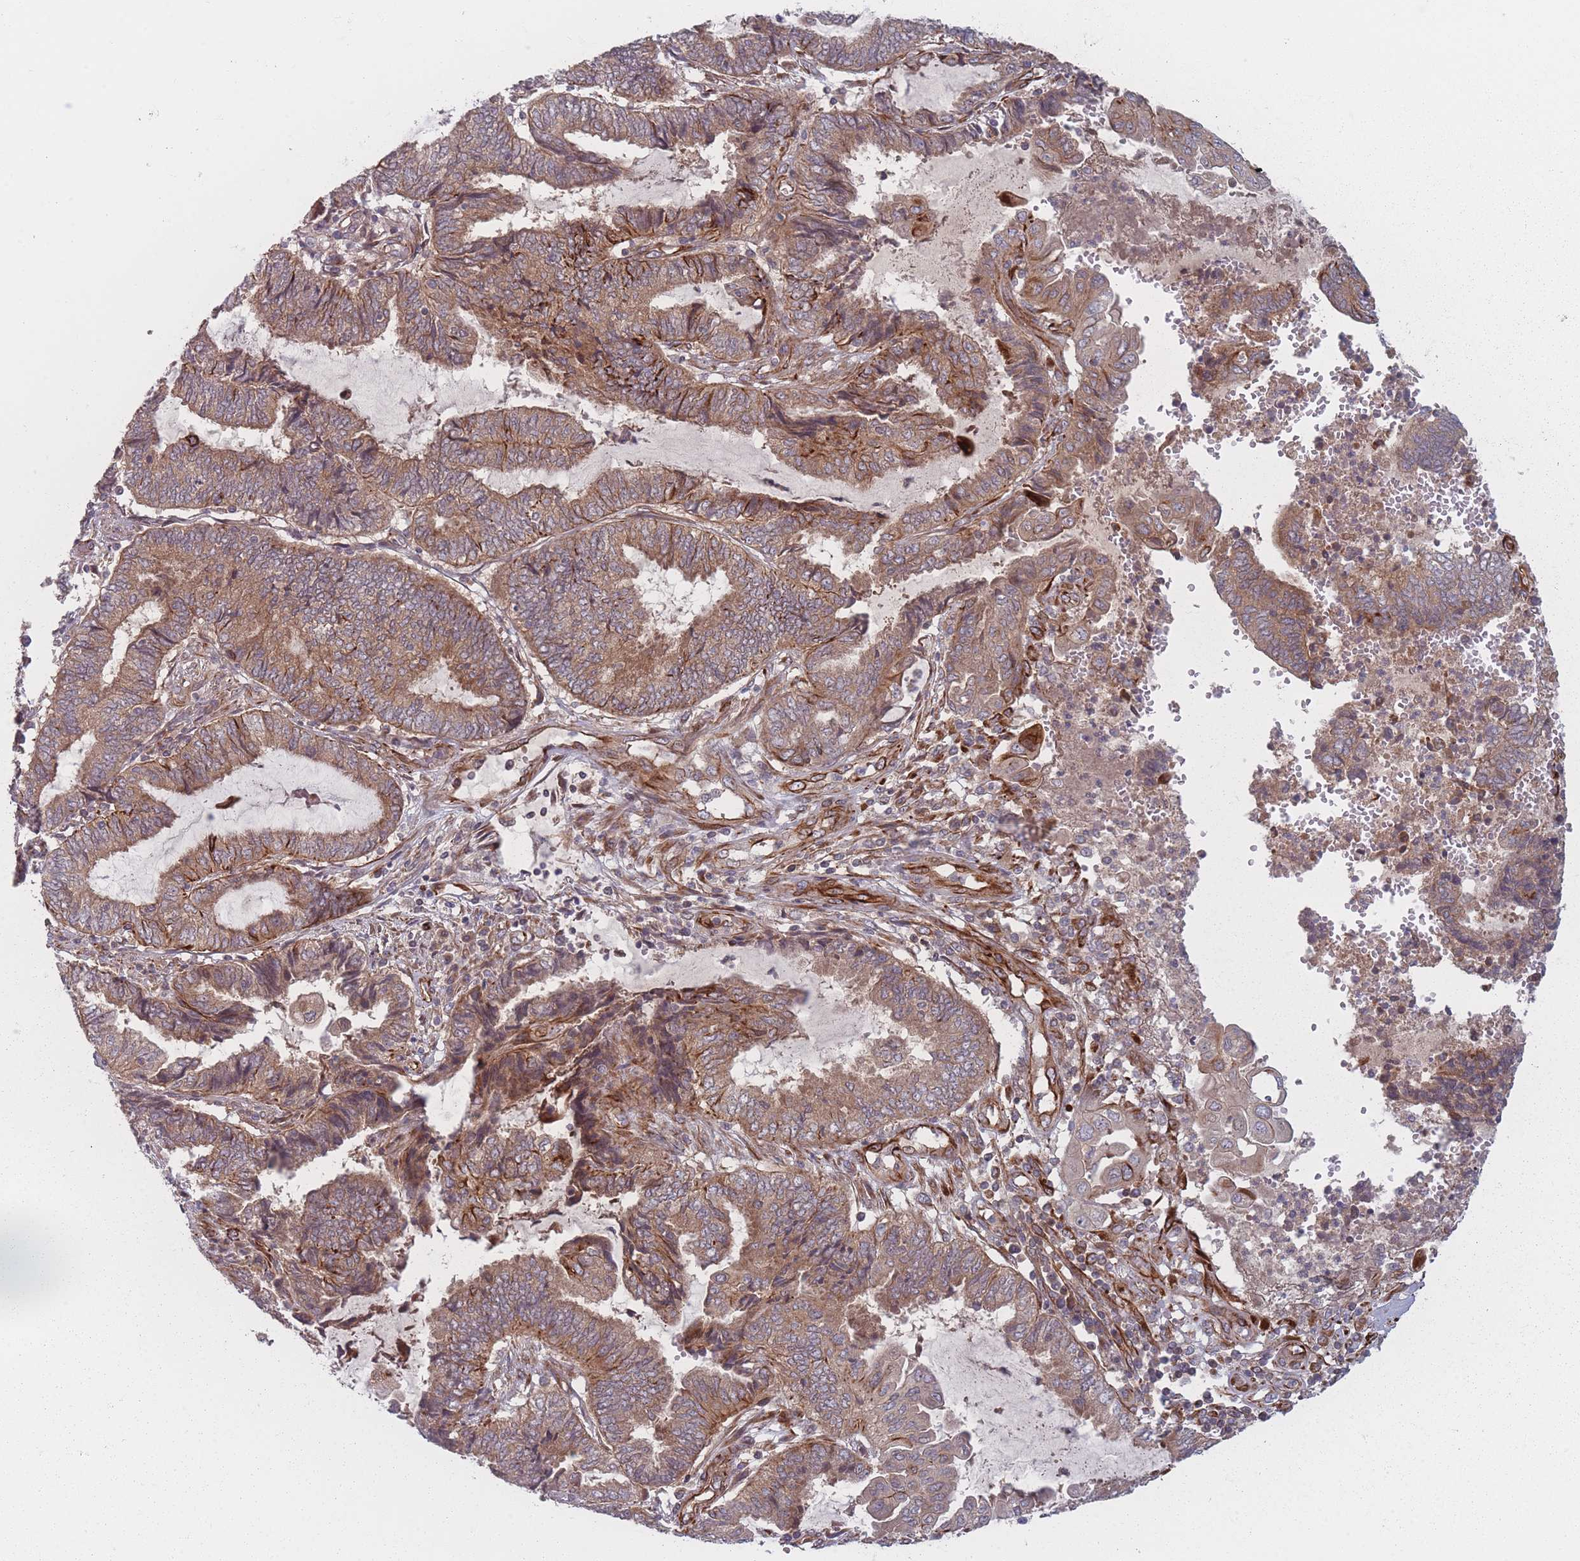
{"staining": {"intensity": "weak", "quantity": ">75%", "location": "cytoplasmic/membranous"}, "tissue": "endometrial cancer", "cell_type": "Tumor cells", "image_type": "cancer", "snomed": [{"axis": "morphology", "description": "Adenocarcinoma, NOS"}, {"axis": "topography", "description": "Uterus"}, {"axis": "topography", "description": "Endometrium"}], "caption": "Approximately >75% of tumor cells in endometrial cancer (adenocarcinoma) display weak cytoplasmic/membranous protein staining as visualized by brown immunohistochemical staining.", "gene": "EEF1AKMT2", "patient": {"sex": "female", "age": 70}}